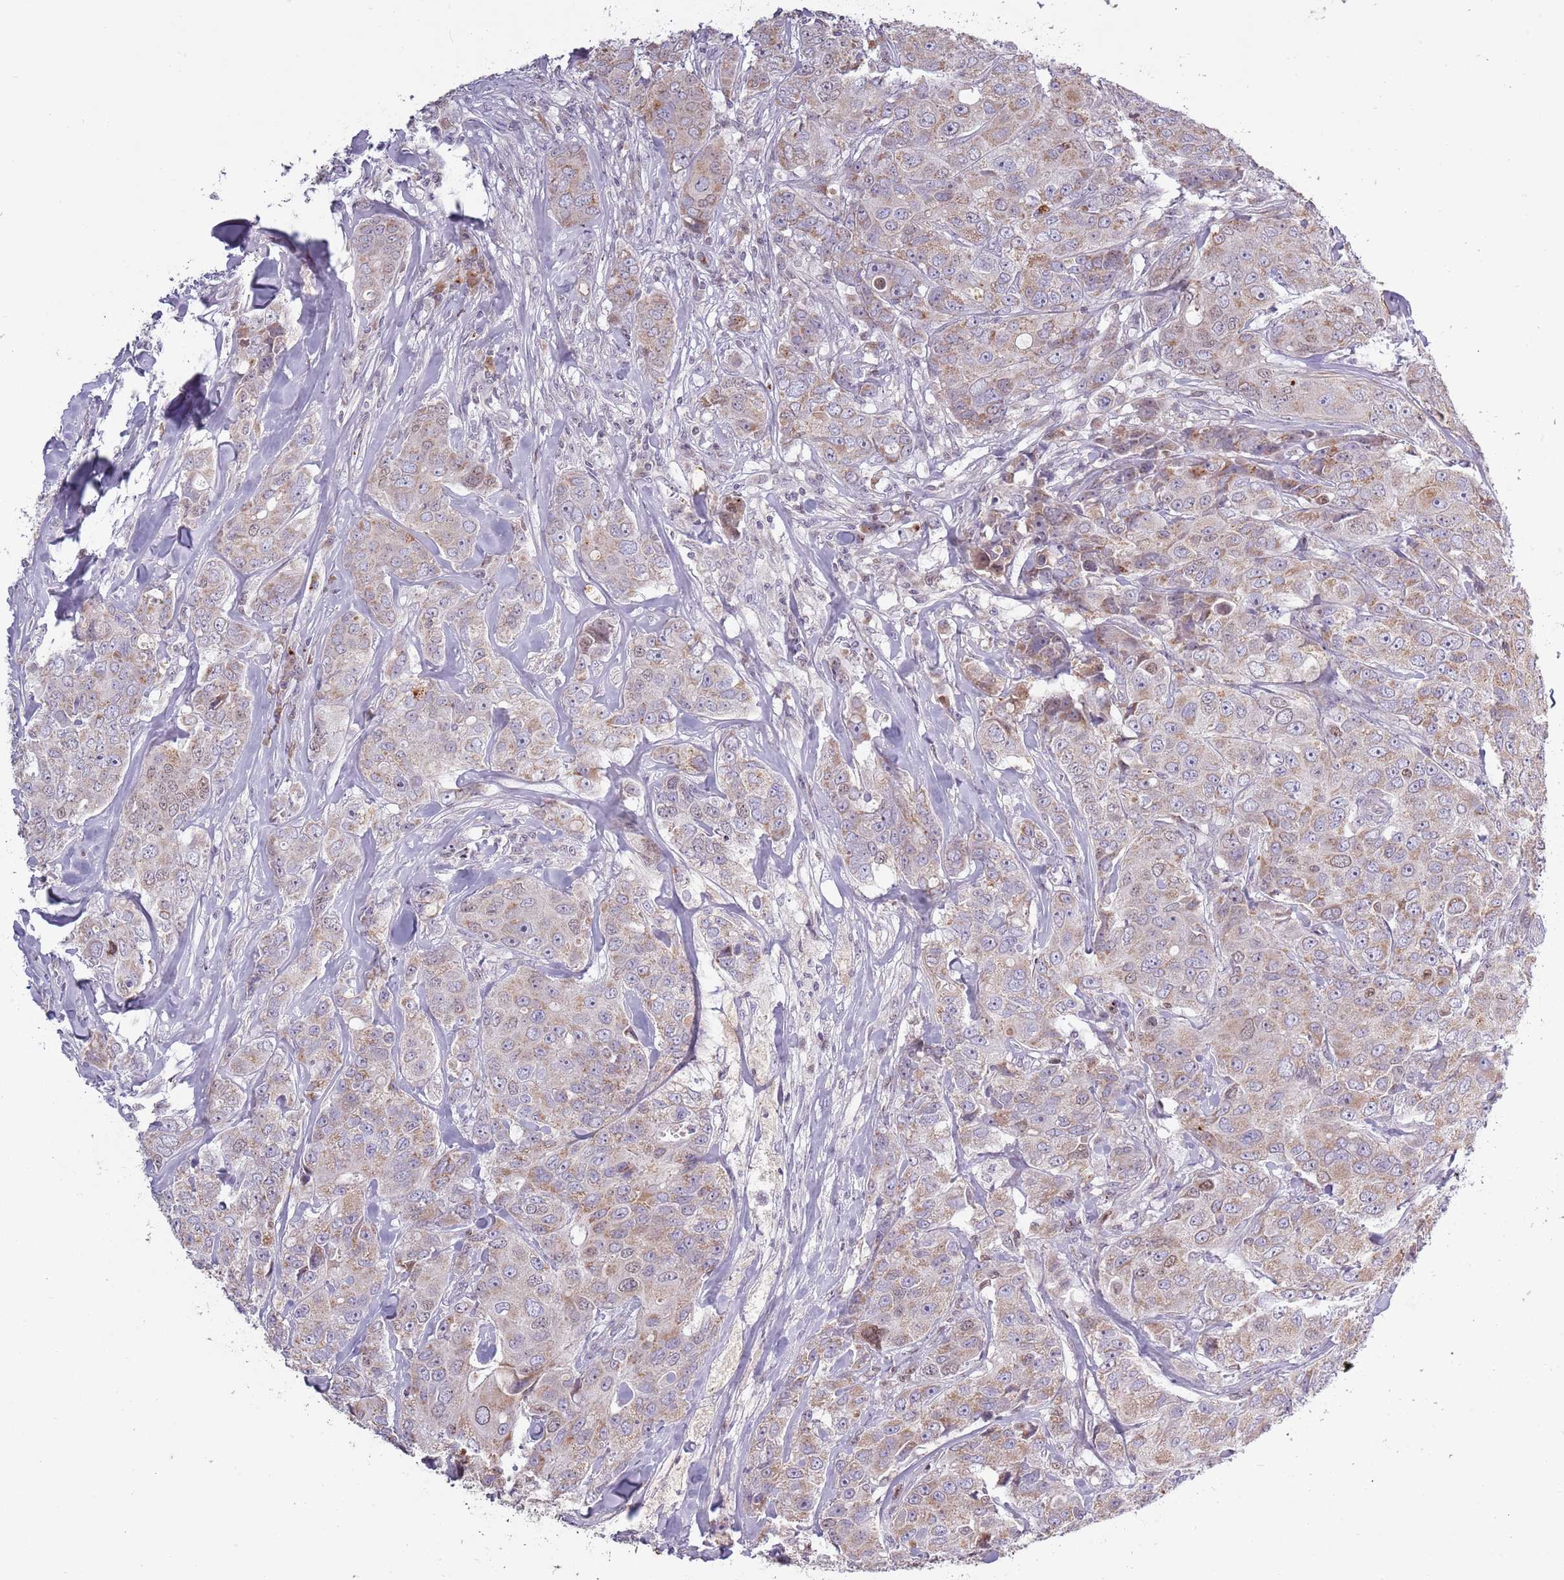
{"staining": {"intensity": "weak", "quantity": "25%-75%", "location": "cytoplasmic/membranous,nuclear"}, "tissue": "breast cancer", "cell_type": "Tumor cells", "image_type": "cancer", "snomed": [{"axis": "morphology", "description": "Duct carcinoma"}, {"axis": "topography", "description": "Breast"}], "caption": "A high-resolution micrograph shows immunohistochemistry staining of breast infiltrating ductal carcinoma, which displays weak cytoplasmic/membranous and nuclear positivity in approximately 25%-75% of tumor cells.", "gene": "SYS1", "patient": {"sex": "female", "age": 43}}